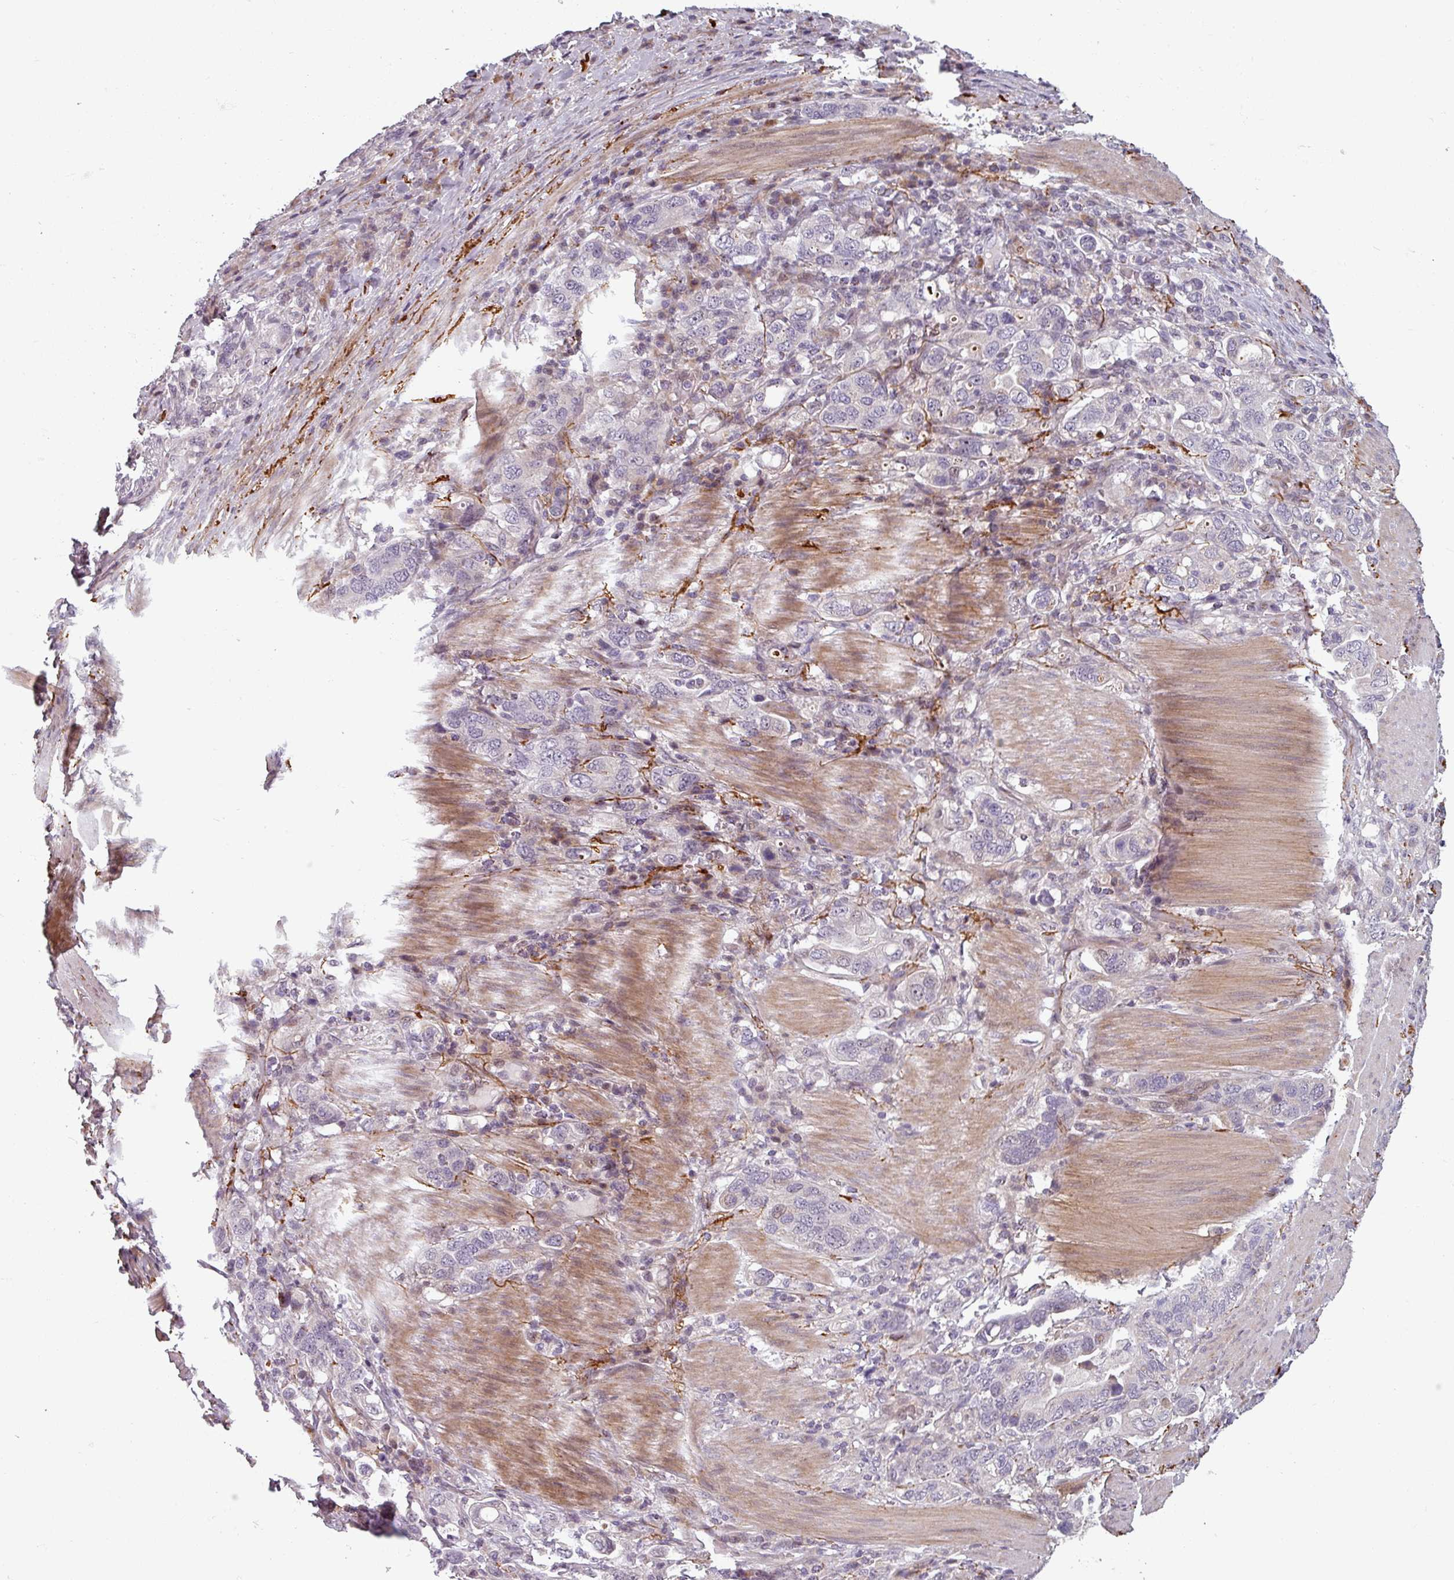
{"staining": {"intensity": "negative", "quantity": "none", "location": "none"}, "tissue": "stomach cancer", "cell_type": "Tumor cells", "image_type": "cancer", "snomed": [{"axis": "morphology", "description": "Adenocarcinoma, NOS"}, {"axis": "topography", "description": "Stomach, upper"}, {"axis": "topography", "description": "Stomach"}], "caption": "Stomach cancer was stained to show a protein in brown. There is no significant staining in tumor cells. (Immunohistochemistry, brightfield microscopy, high magnification).", "gene": "CYB5RL", "patient": {"sex": "male", "age": 62}}